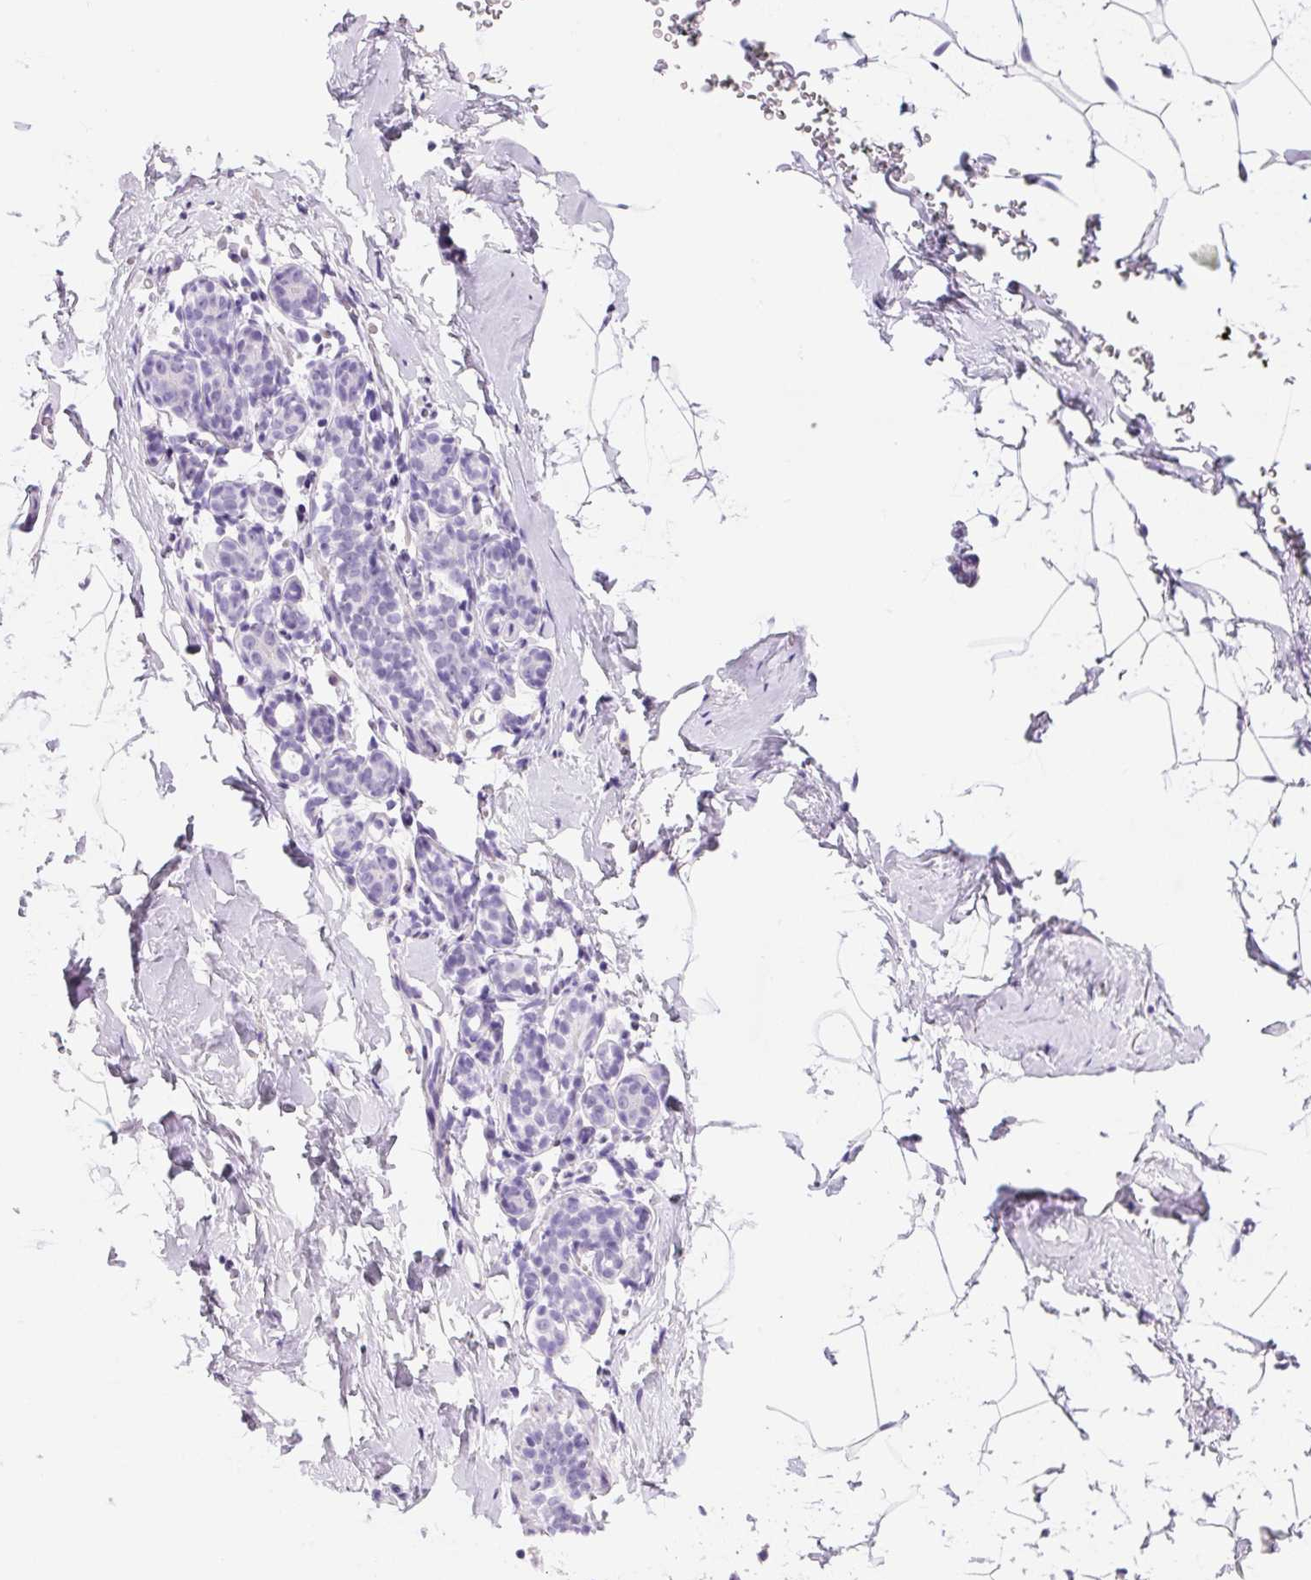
{"staining": {"intensity": "negative", "quantity": "none", "location": "none"}, "tissue": "breast", "cell_type": "Adipocytes", "image_type": "normal", "snomed": [{"axis": "morphology", "description": "Normal tissue, NOS"}, {"axis": "topography", "description": "Breast"}], "caption": "Immunohistochemical staining of benign human breast demonstrates no significant staining in adipocytes.", "gene": "PRRT1", "patient": {"sex": "female", "age": 32}}